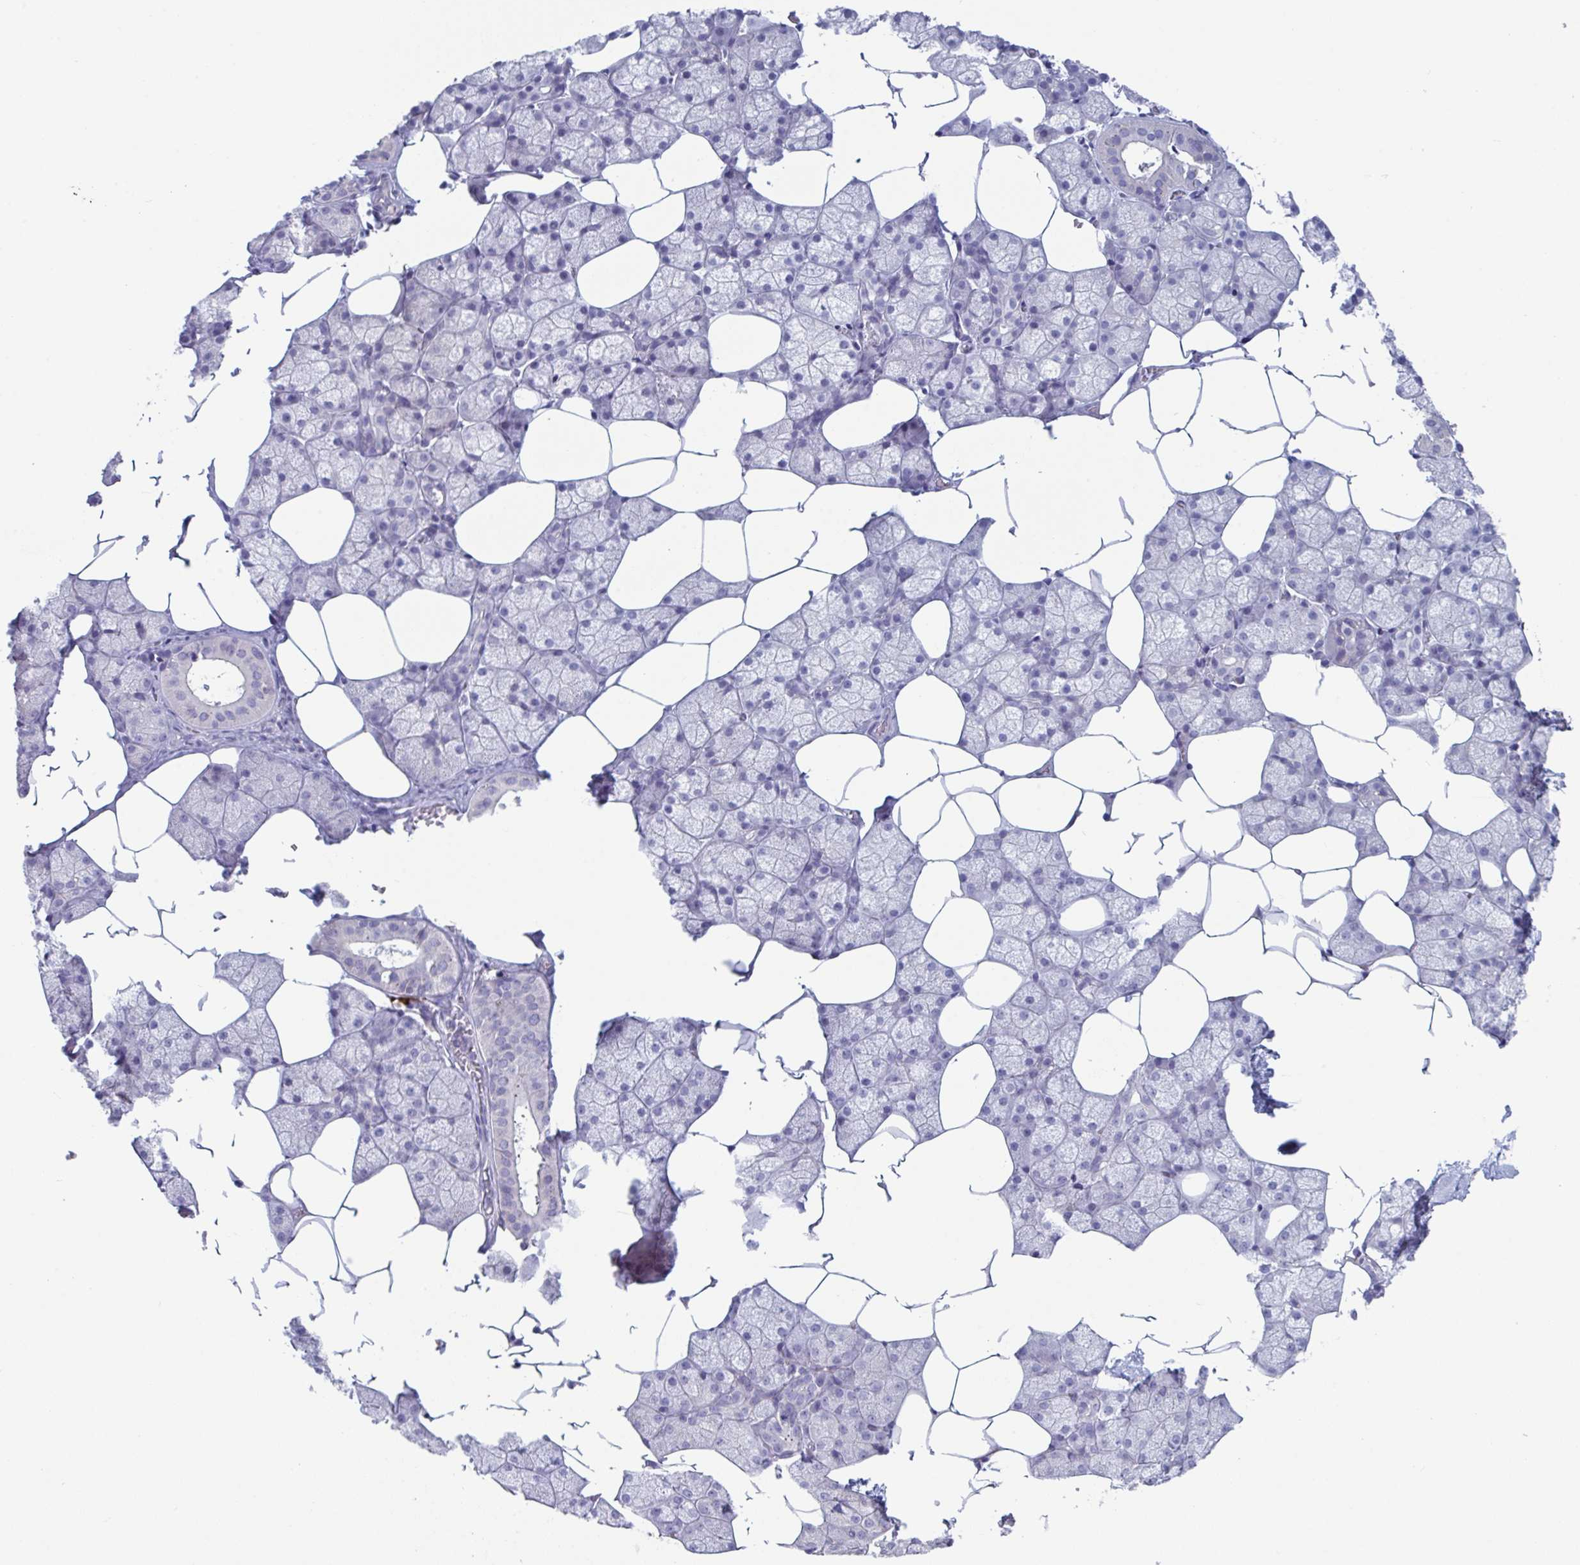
{"staining": {"intensity": "negative", "quantity": "none", "location": "none"}, "tissue": "salivary gland", "cell_type": "Glandular cells", "image_type": "normal", "snomed": [{"axis": "morphology", "description": "Normal tissue, NOS"}, {"axis": "topography", "description": "Salivary gland"}], "caption": "Immunohistochemistry micrograph of benign salivary gland stained for a protein (brown), which demonstrates no positivity in glandular cells. The staining was performed using DAB to visualize the protein expression in brown, while the nuclei were stained in blue with hematoxylin (Magnification: 20x).", "gene": "STK26", "patient": {"sex": "female", "age": 43}}